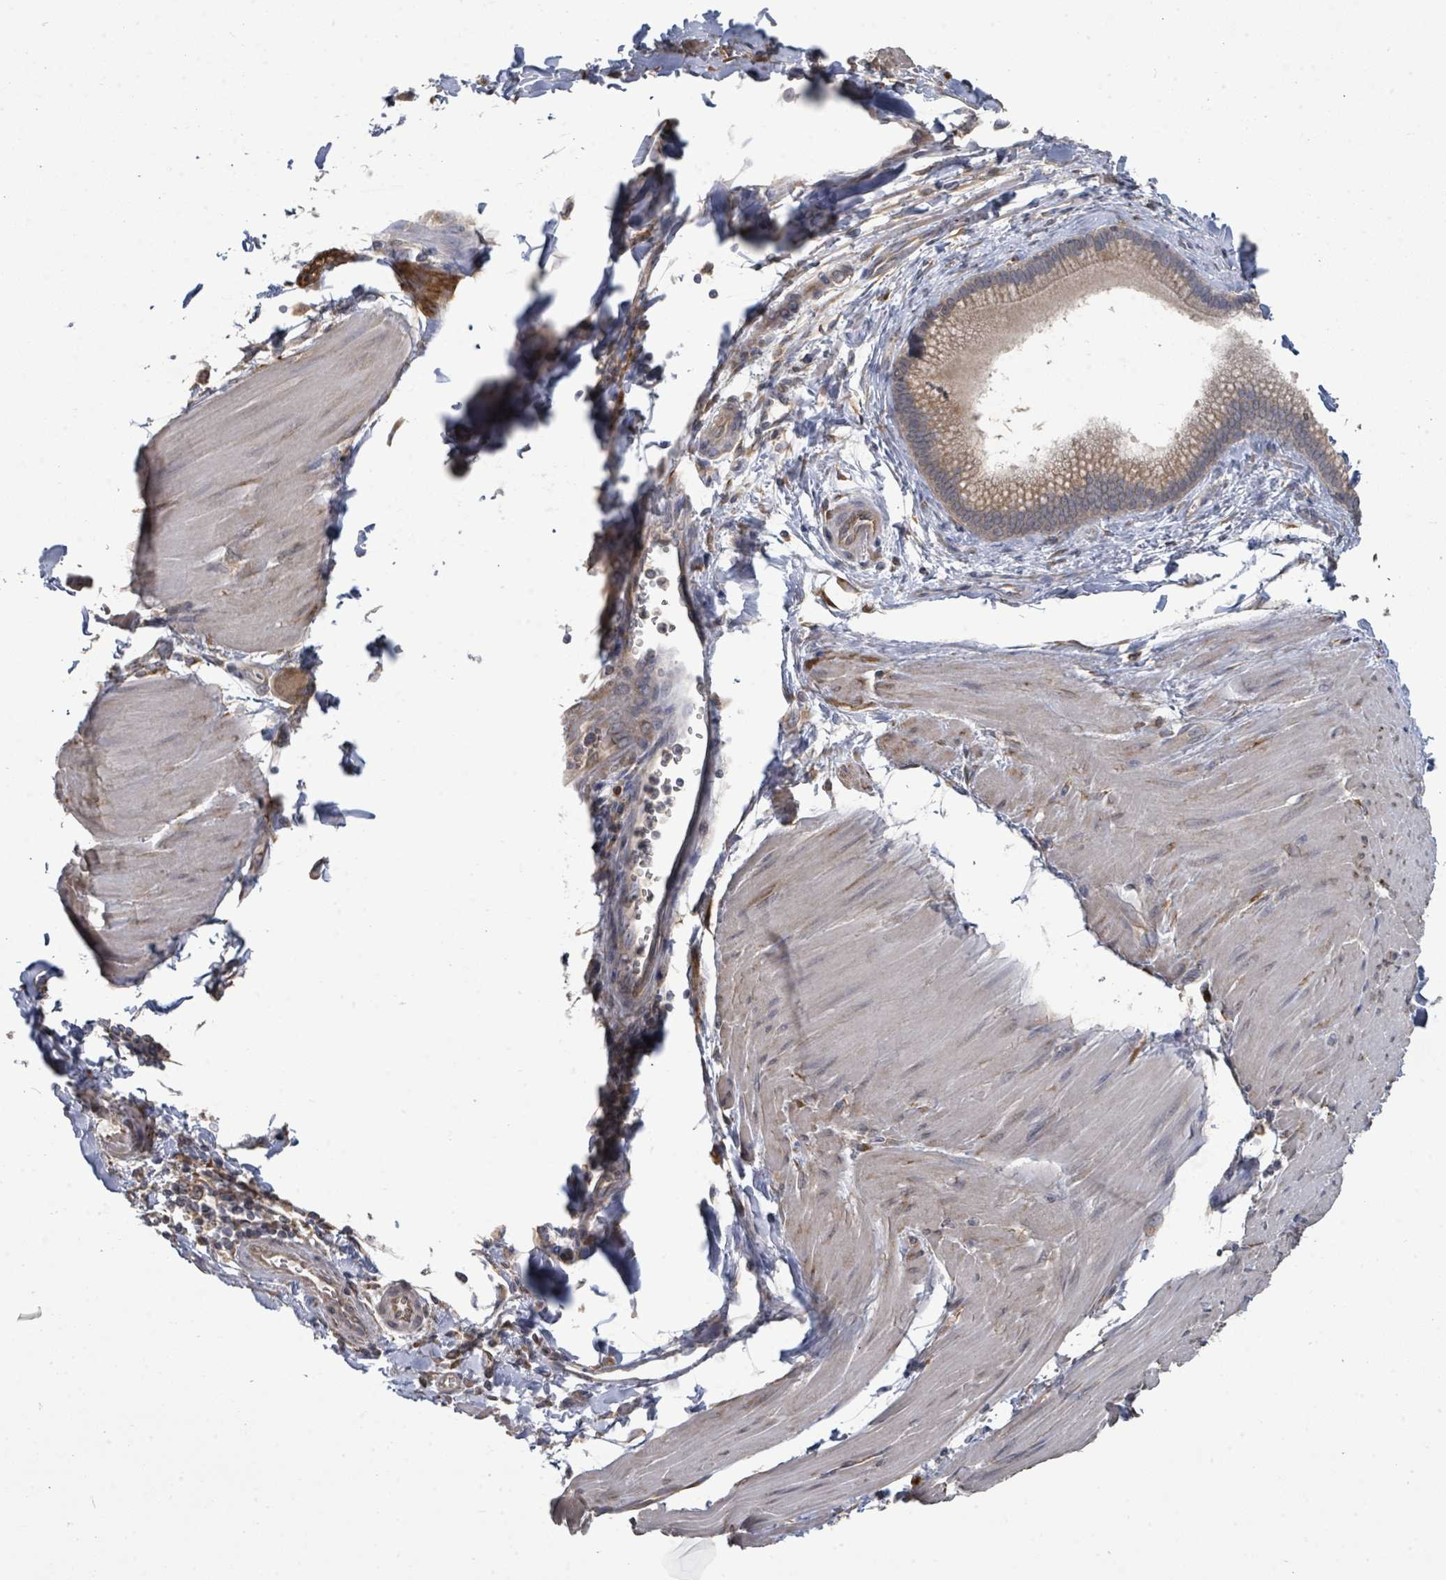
{"staining": {"intensity": "weak", "quantity": "25%-75%", "location": "cytoplasmic/membranous"}, "tissue": "pancreatic cancer", "cell_type": "Tumor cells", "image_type": "cancer", "snomed": [{"axis": "morphology", "description": "Adenocarcinoma, NOS"}, {"axis": "topography", "description": "Pancreas"}], "caption": "Immunohistochemistry (IHC) of human adenocarcinoma (pancreatic) displays low levels of weak cytoplasmic/membranous expression in approximately 25%-75% of tumor cells.", "gene": "SLC9A7", "patient": {"sex": "male", "age": 78}}